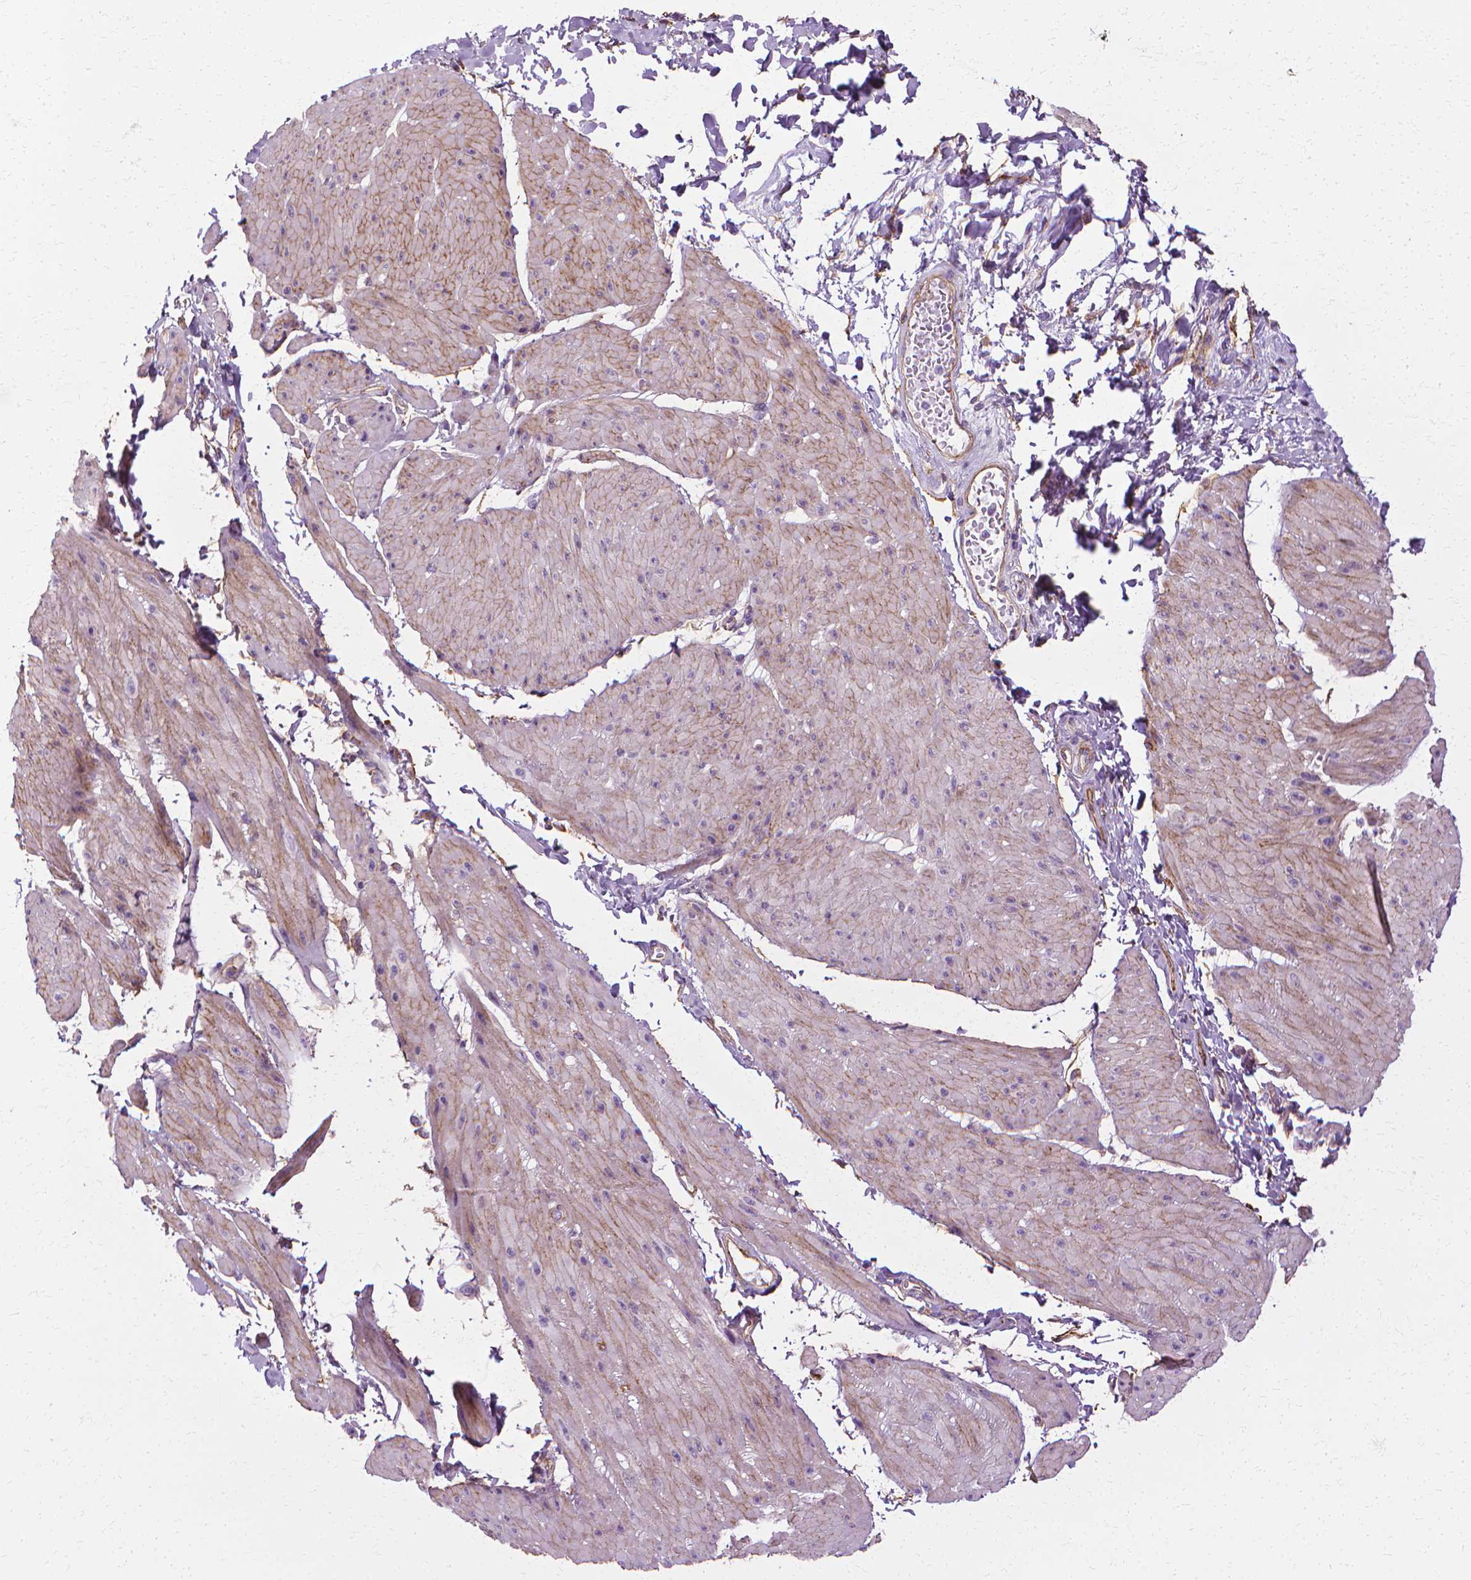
{"staining": {"intensity": "weak", "quantity": "<25%", "location": "cytoplasmic/membranous"}, "tissue": "adipose tissue", "cell_type": "Adipocytes", "image_type": "normal", "snomed": [{"axis": "morphology", "description": "Normal tissue, NOS"}, {"axis": "topography", "description": "Urinary bladder"}, {"axis": "topography", "description": "Peripheral nerve tissue"}], "caption": "This is a micrograph of IHC staining of normal adipose tissue, which shows no expression in adipocytes. (Stains: DAB (3,3'-diaminobenzidine) IHC with hematoxylin counter stain, Microscopy: brightfield microscopy at high magnification).", "gene": "CFAP157", "patient": {"sex": "female", "age": 60}}